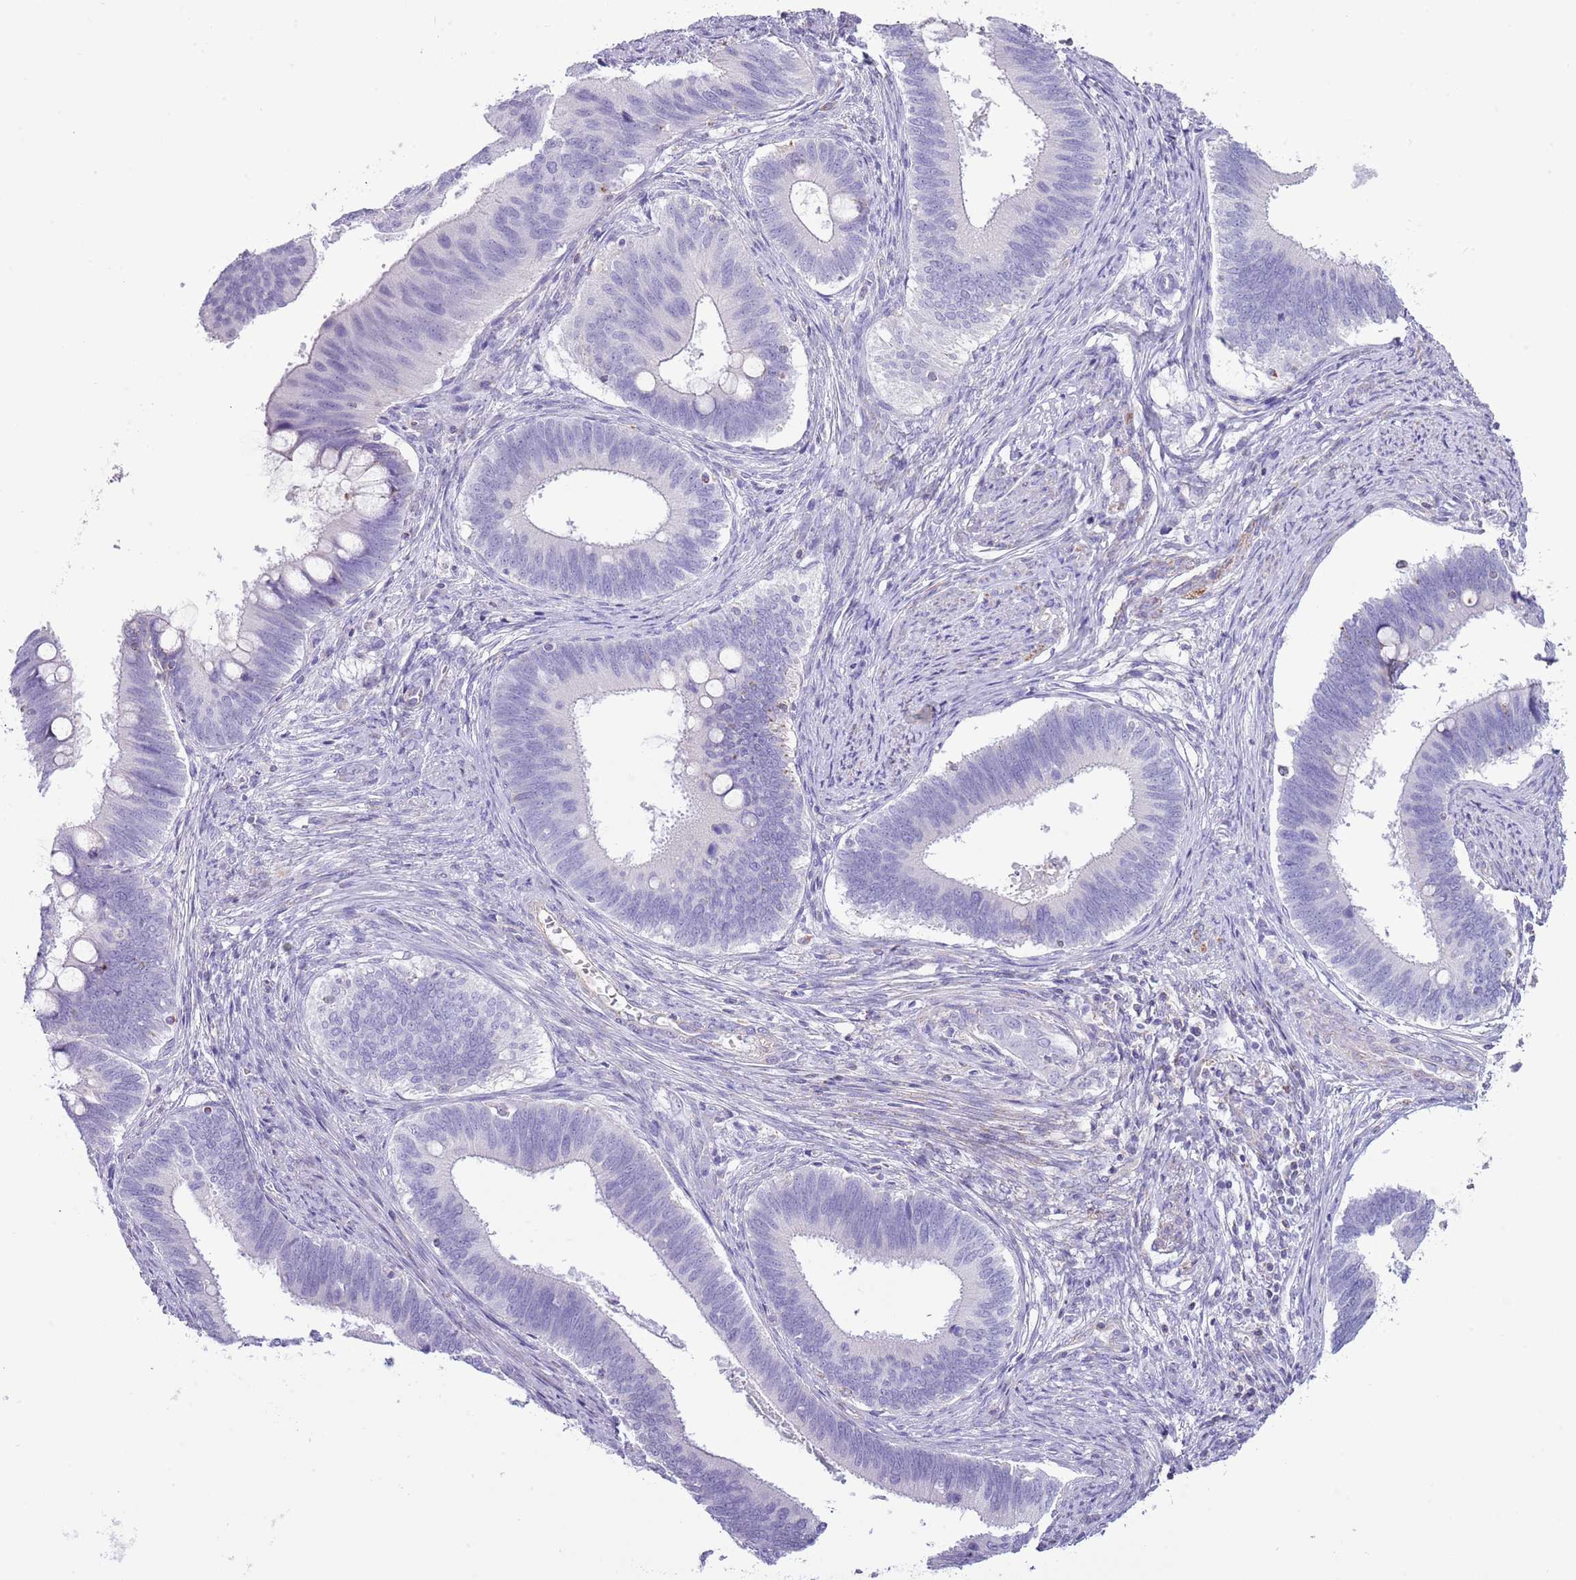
{"staining": {"intensity": "negative", "quantity": "none", "location": "none"}, "tissue": "cervical cancer", "cell_type": "Tumor cells", "image_type": "cancer", "snomed": [{"axis": "morphology", "description": "Adenocarcinoma, NOS"}, {"axis": "topography", "description": "Cervix"}], "caption": "Adenocarcinoma (cervical) was stained to show a protein in brown. There is no significant expression in tumor cells. Nuclei are stained in blue.", "gene": "SLC23A1", "patient": {"sex": "female", "age": 42}}